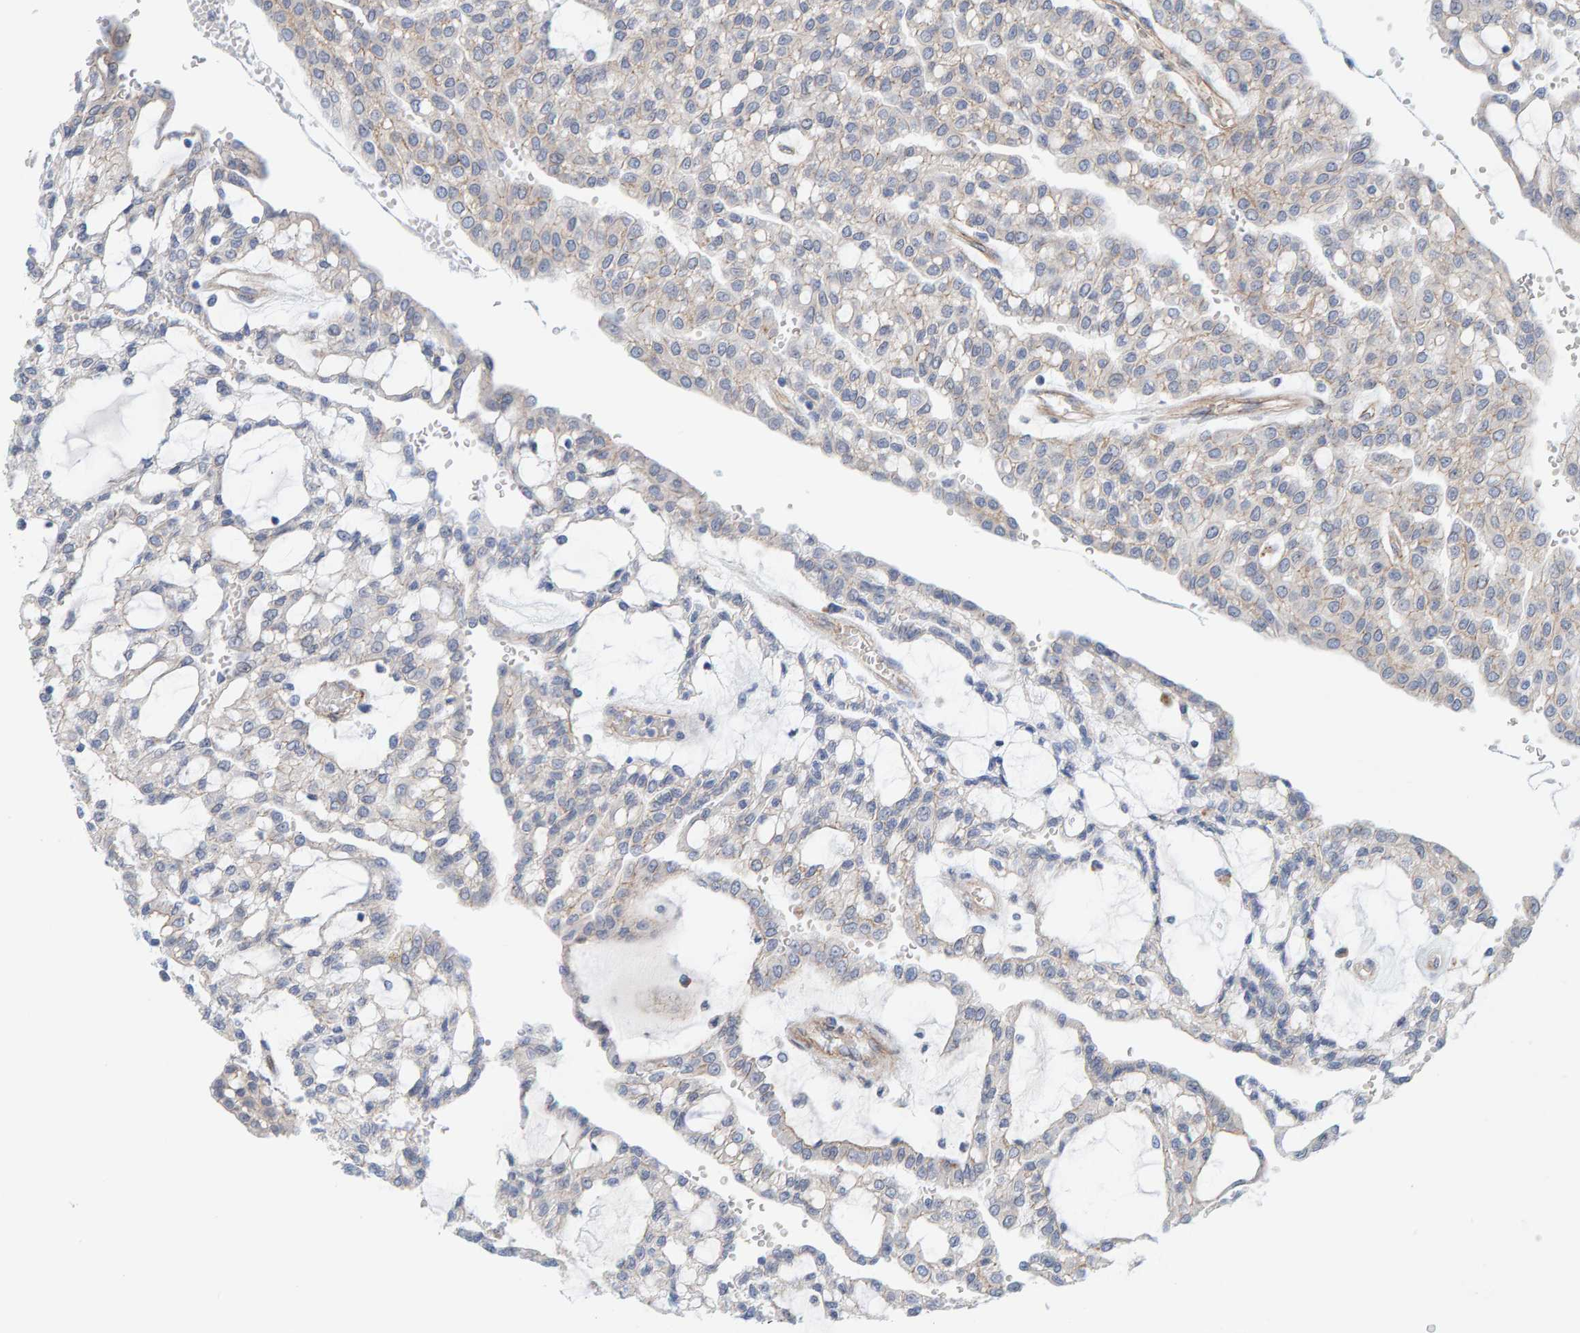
{"staining": {"intensity": "negative", "quantity": "none", "location": "none"}, "tissue": "renal cancer", "cell_type": "Tumor cells", "image_type": "cancer", "snomed": [{"axis": "morphology", "description": "Adenocarcinoma, NOS"}, {"axis": "topography", "description": "Kidney"}], "caption": "High magnification brightfield microscopy of adenocarcinoma (renal) stained with DAB (brown) and counterstained with hematoxylin (blue): tumor cells show no significant staining.", "gene": "KRBA2", "patient": {"sex": "male", "age": 63}}